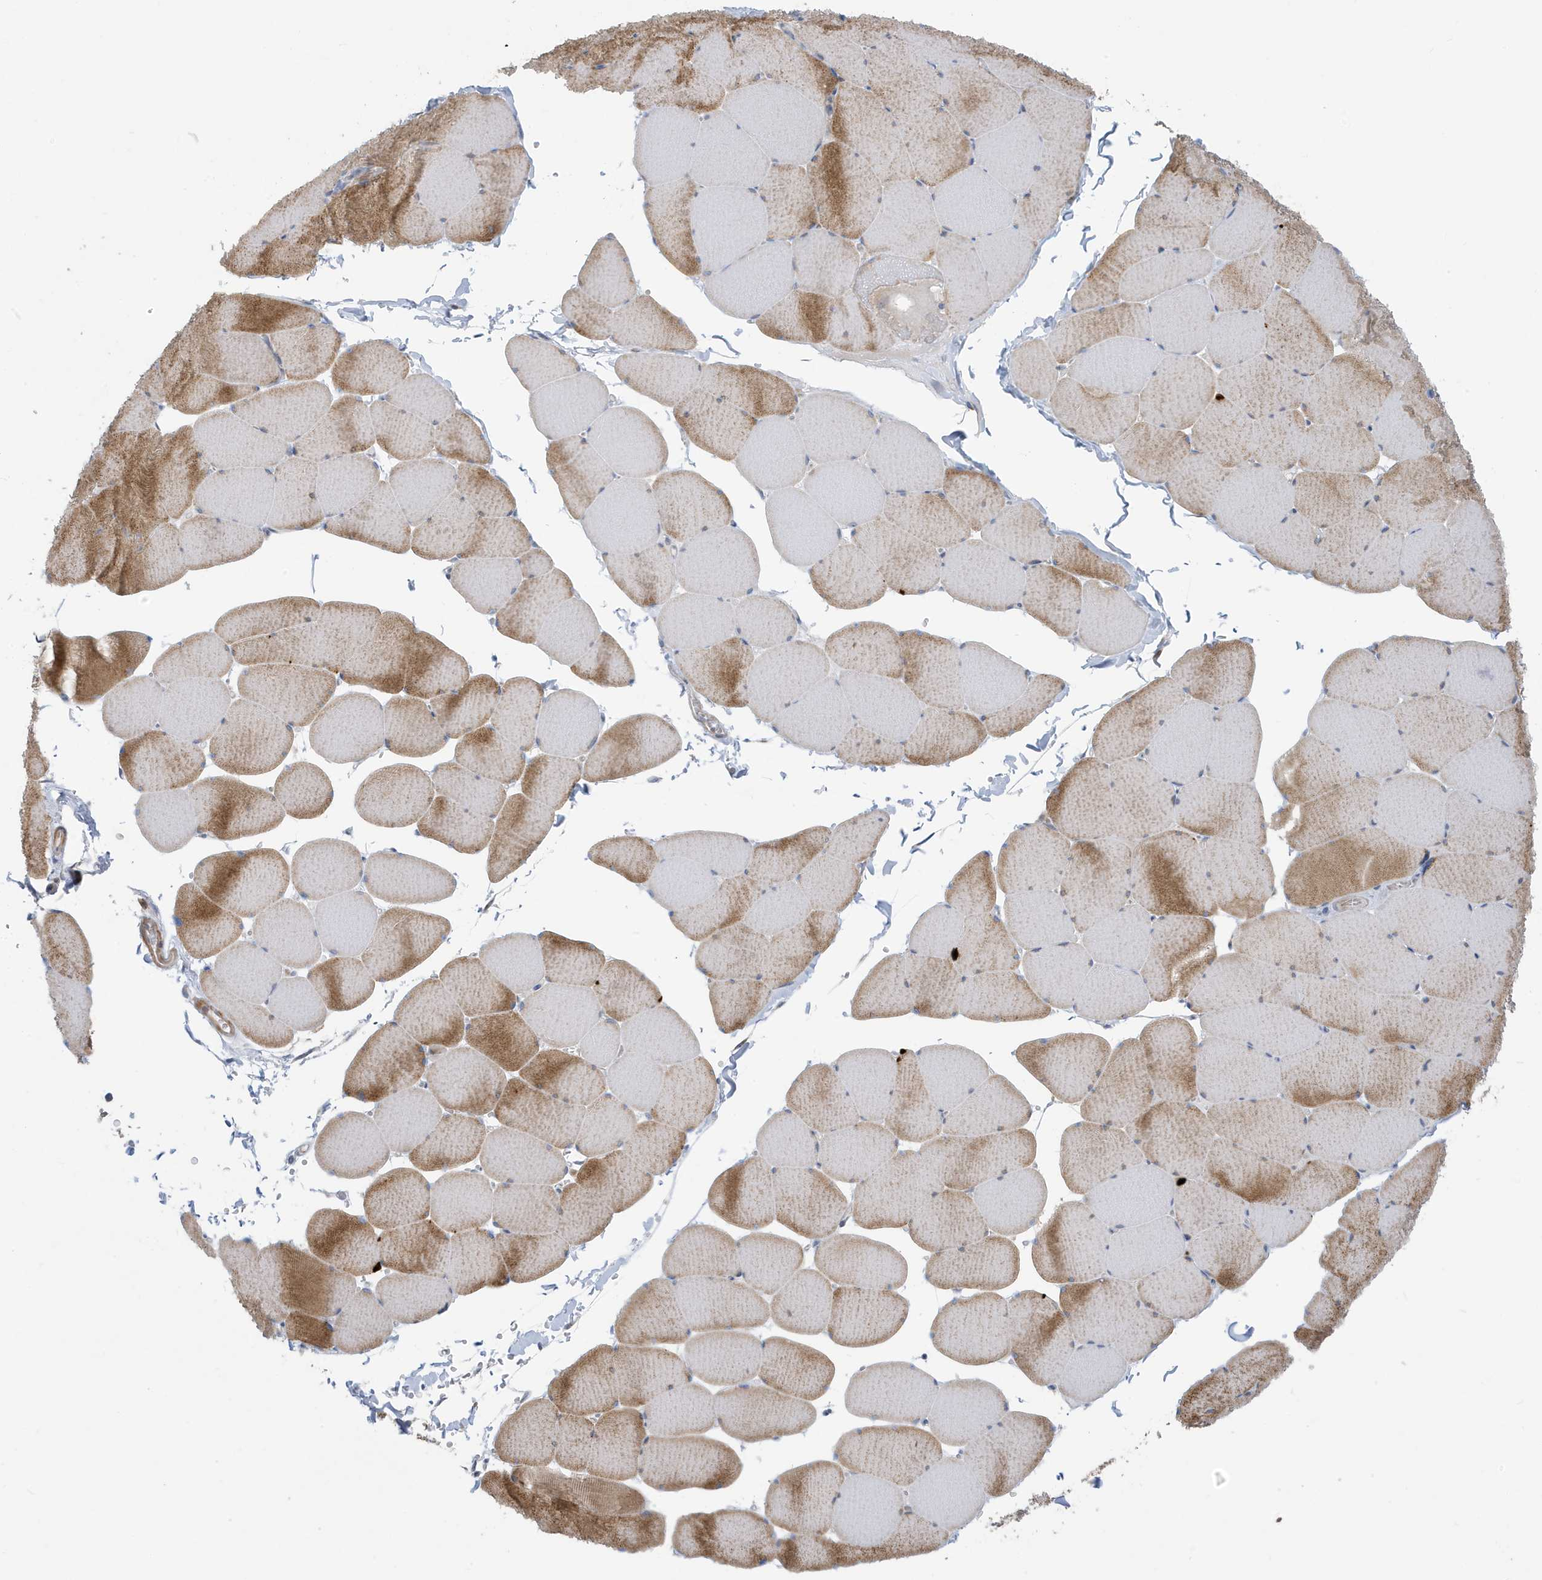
{"staining": {"intensity": "strong", "quantity": "25%-75%", "location": "cytoplasmic/membranous"}, "tissue": "skeletal muscle", "cell_type": "Myocytes", "image_type": "normal", "snomed": [{"axis": "morphology", "description": "Normal tissue, NOS"}, {"axis": "topography", "description": "Skeletal muscle"}, {"axis": "topography", "description": "Head-Neck"}], "caption": "Protein expression analysis of normal skeletal muscle displays strong cytoplasmic/membranous expression in about 25%-75% of myocytes.", "gene": "ATP13A5", "patient": {"sex": "male", "age": 66}}